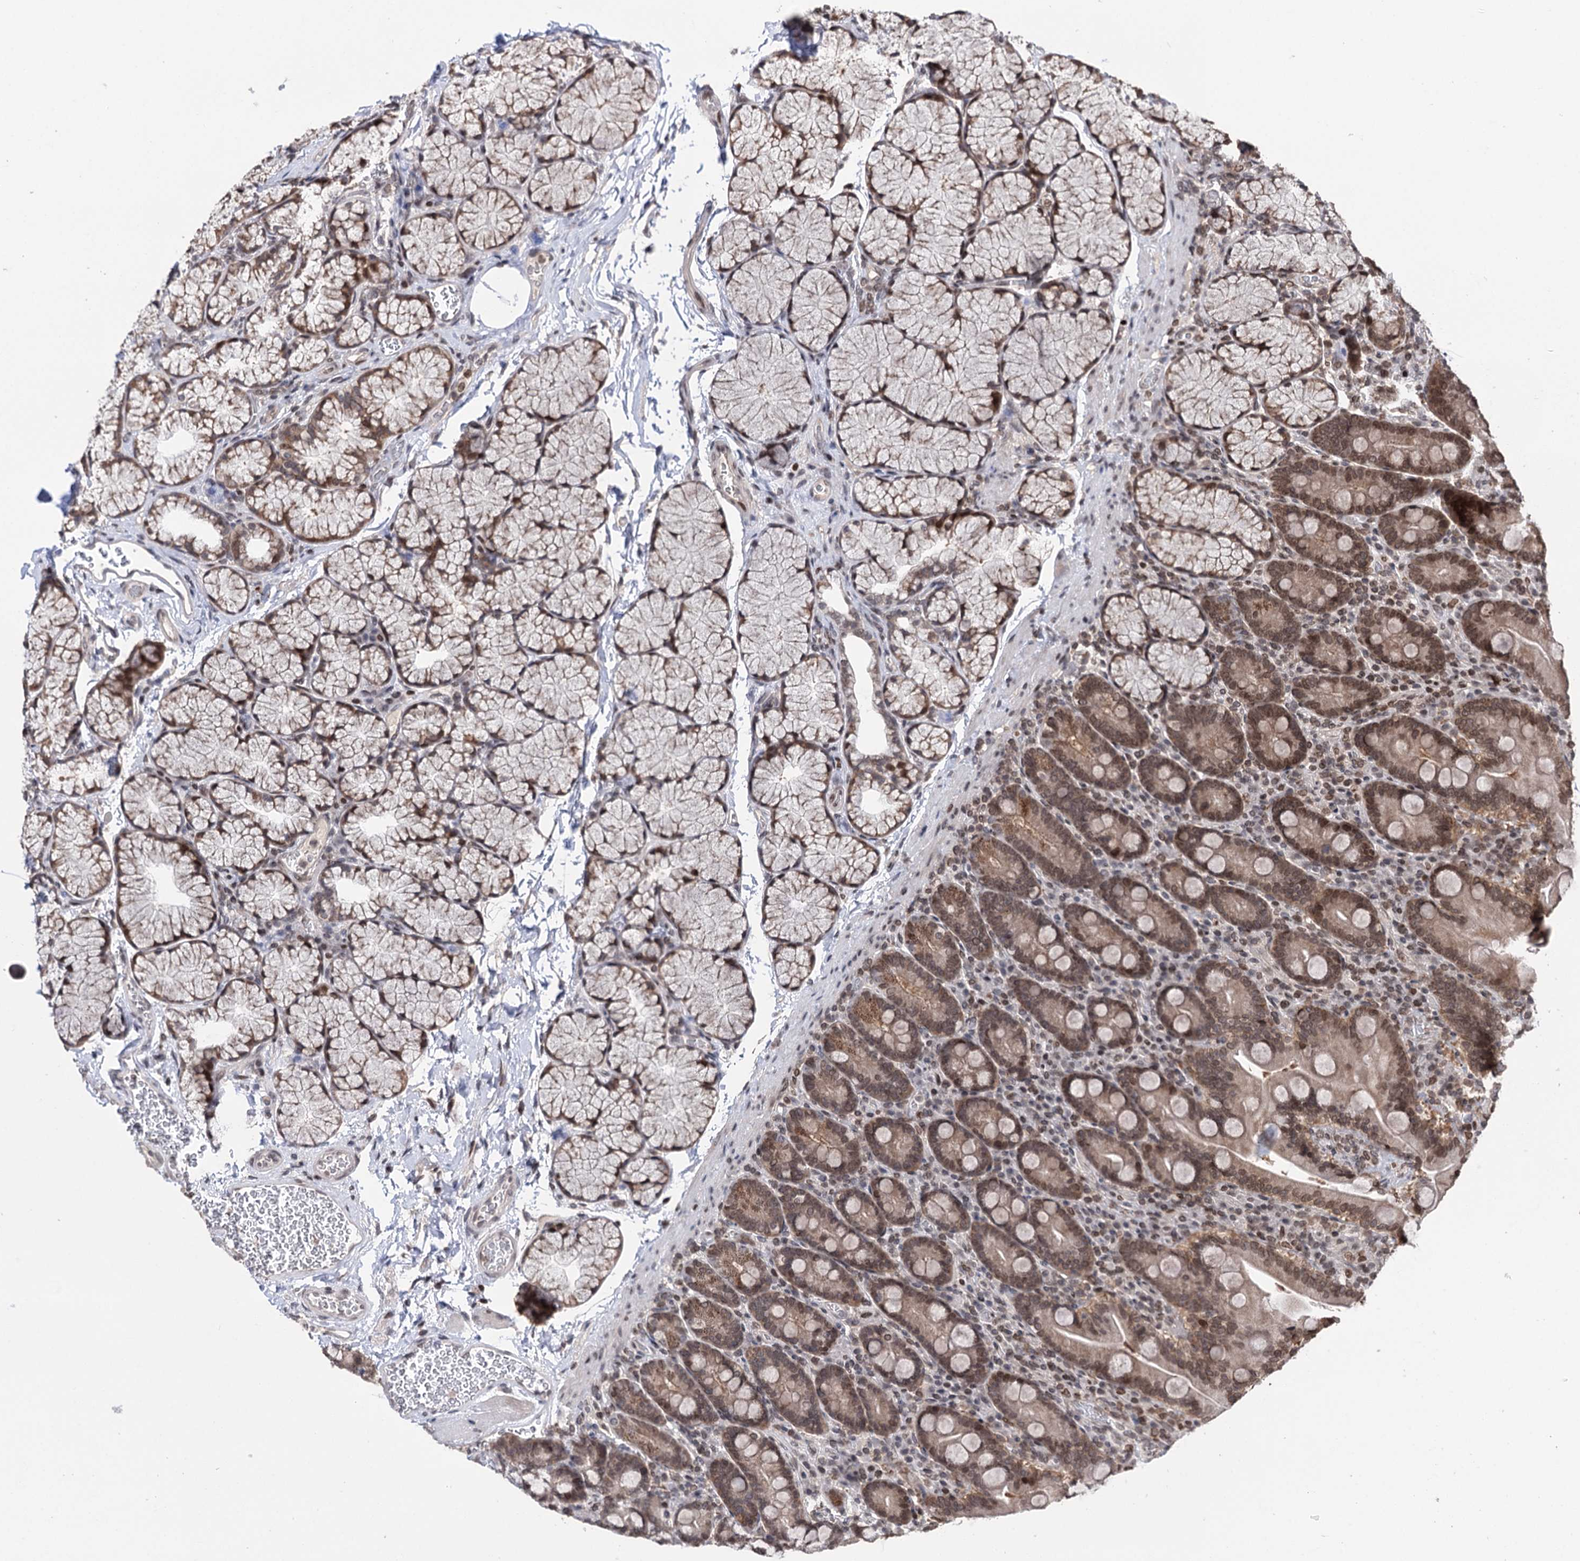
{"staining": {"intensity": "moderate", "quantity": ">75%", "location": "cytoplasmic/membranous,nuclear"}, "tissue": "duodenum", "cell_type": "Glandular cells", "image_type": "normal", "snomed": [{"axis": "morphology", "description": "Normal tissue, NOS"}, {"axis": "topography", "description": "Duodenum"}], "caption": "Glandular cells exhibit medium levels of moderate cytoplasmic/membranous,nuclear positivity in approximately >75% of cells in benign duodenum. The protein of interest is shown in brown color, while the nuclei are stained blue.", "gene": "CCDC77", "patient": {"sex": "male", "age": 35}}